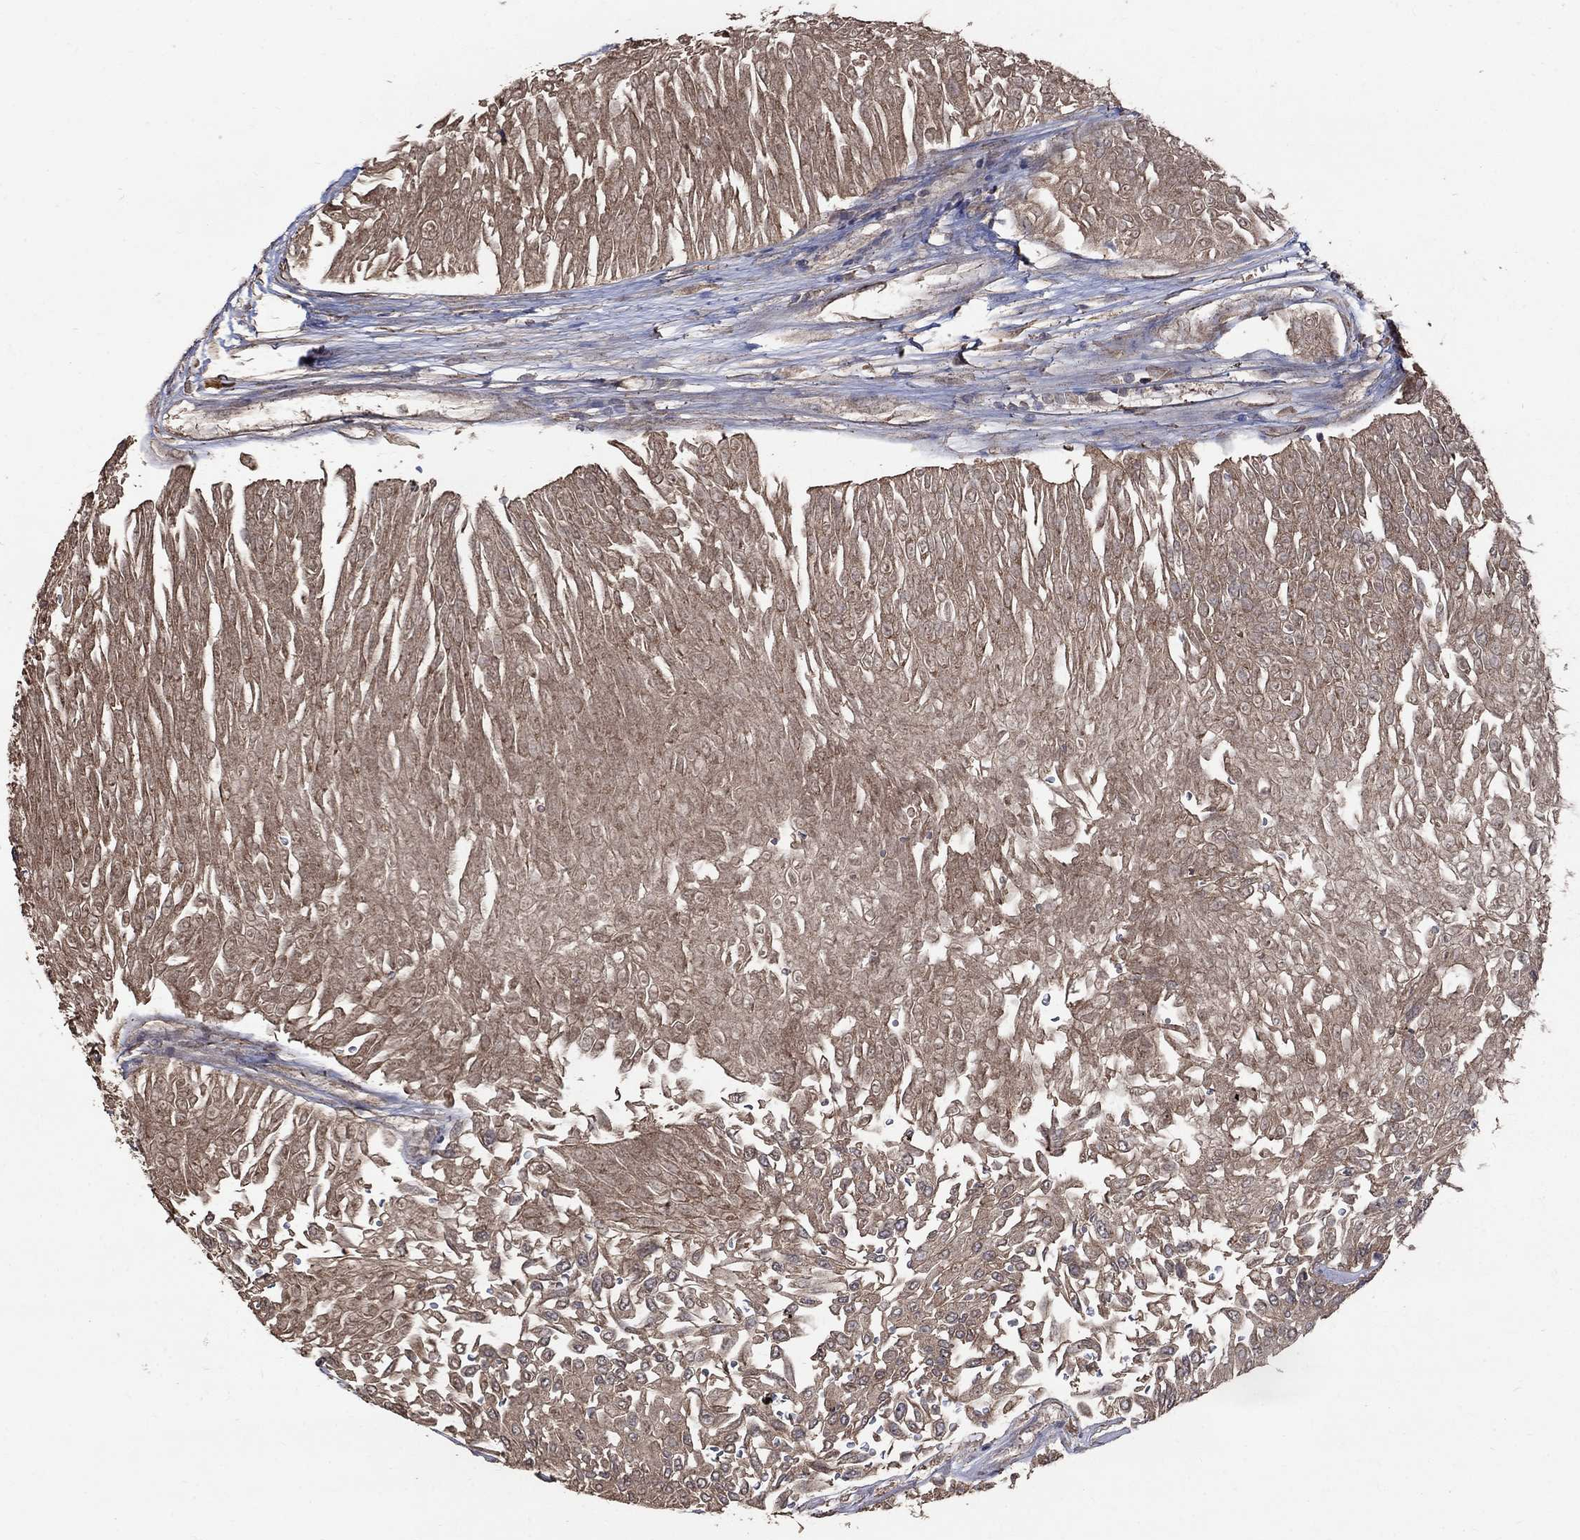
{"staining": {"intensity": "weak", "quantity": ">75%", "location": "cytoplasmic/membranous"}, "tissue": "urothelial cancer", "cell_type": "Tumor cells", "image_type": "cancer", "snomed": [{"axis": "morphology", "description": "Urothelial carcinoma, Low grade"}, {"axis": "topography", "description": "Urinary bladder"}], "caption": "Protein staining shows weak cytoplasmic/membranous expression in about >75% of tumor cells in low-grade urothelial carcinoma.", "gene": "C17orf75", "patient": {"sex": "male", "age": 67}}